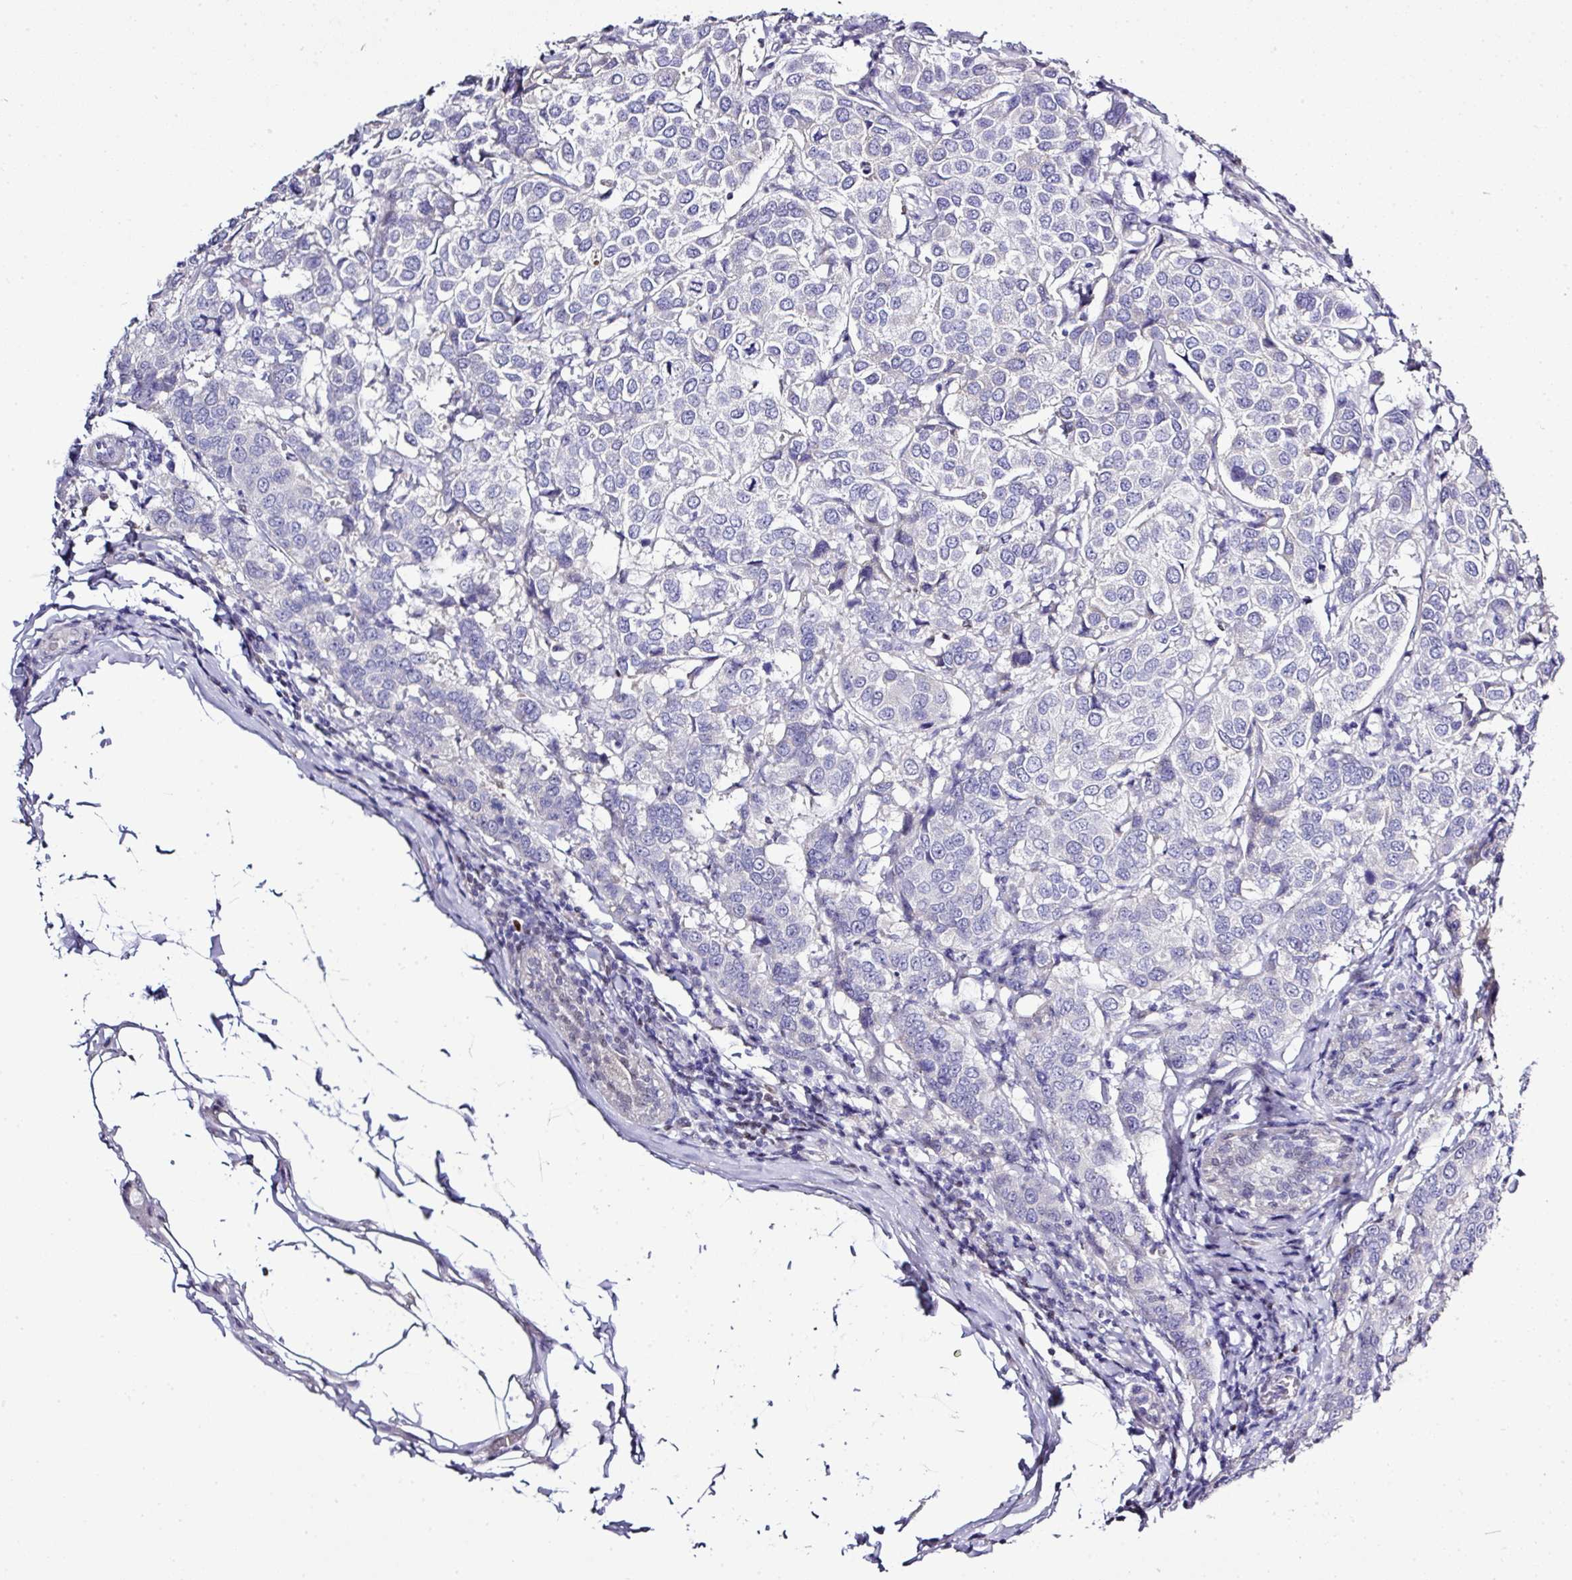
{"staining": {"intensity": "negative", "quantity": "none", "location": "none"}, "tissue": "breast cancer", "cell_type": "Tumor cells", "image_type": "cancer", "snomed": [{"axis": "morphology", "description": "Duct carcinoma"}, {"axis": "topography", "description": "Breast"}], "caption": "High power microscopy micrograph of an immunohistochemistry (IHC) histopathology image of breast invasive ductal carcinoma, revealing no significant staining in tumor cells.", "gene": "BCL11A", "patient": {"sex": "female", "age": 55}}